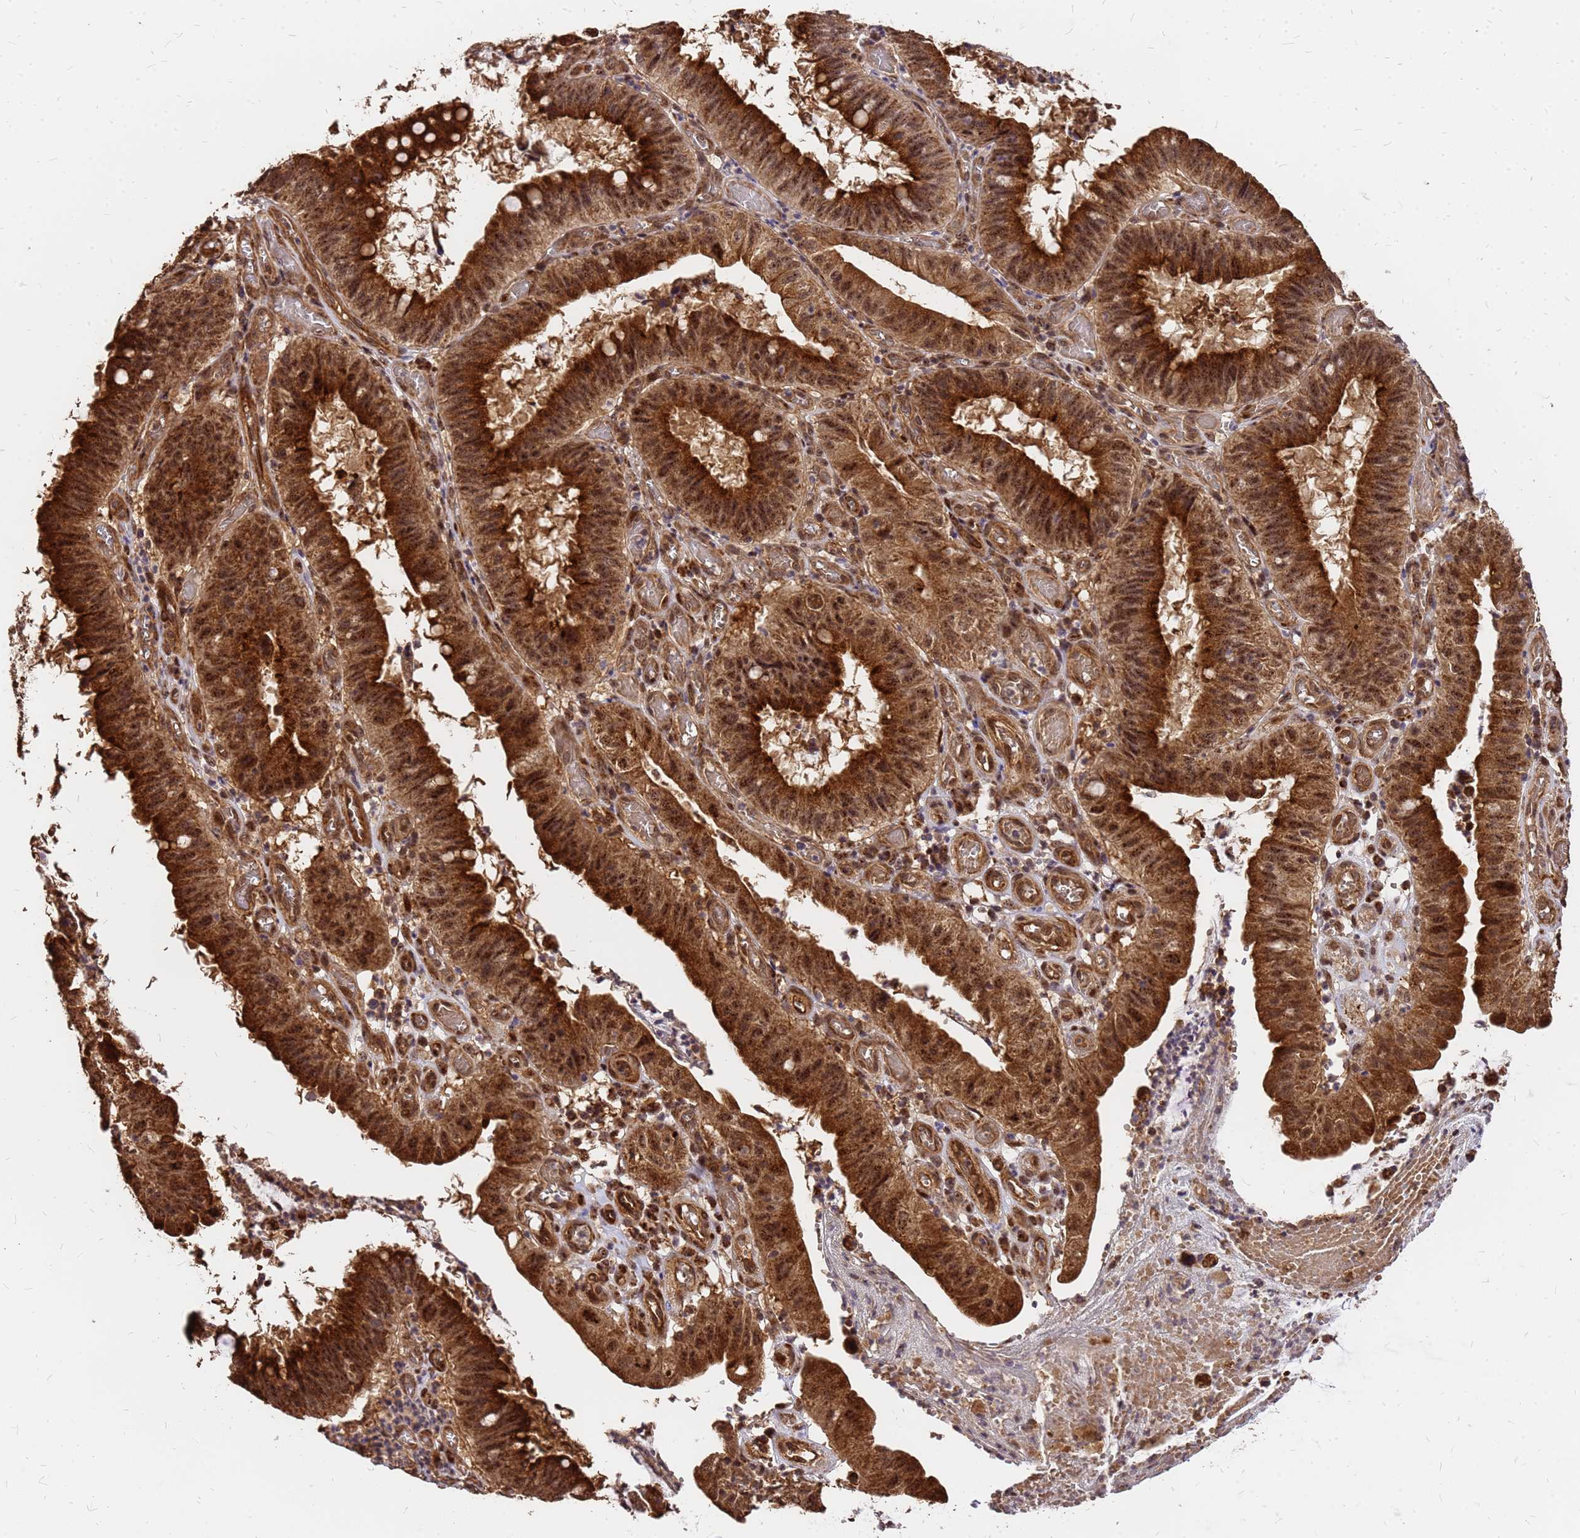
{"staining": {"intensity": "strong", "quantity": ">75%", "location": "cytoplasmic/membranous,nuclear"}, "tissue": "stomach cancer", "cell_type": "Tumor cells", "image_type": "cancer", "snomed": [{"axis": "morphology", "description": "Adenocarcinoma, NOS"}, {"axis": "topography", "description": "Stomach"}], "caption": "Immunohistochemistry of human stomach adenocarcinoma displays high levels of strong cytoplasmic/membranous and nuclear positivity in about >75% of tumor cells. (DAB IHC with brightfield microscopy, high magnification).", "gene": "GPATCH8", "patient": {"sex": "male", "age": 59}}